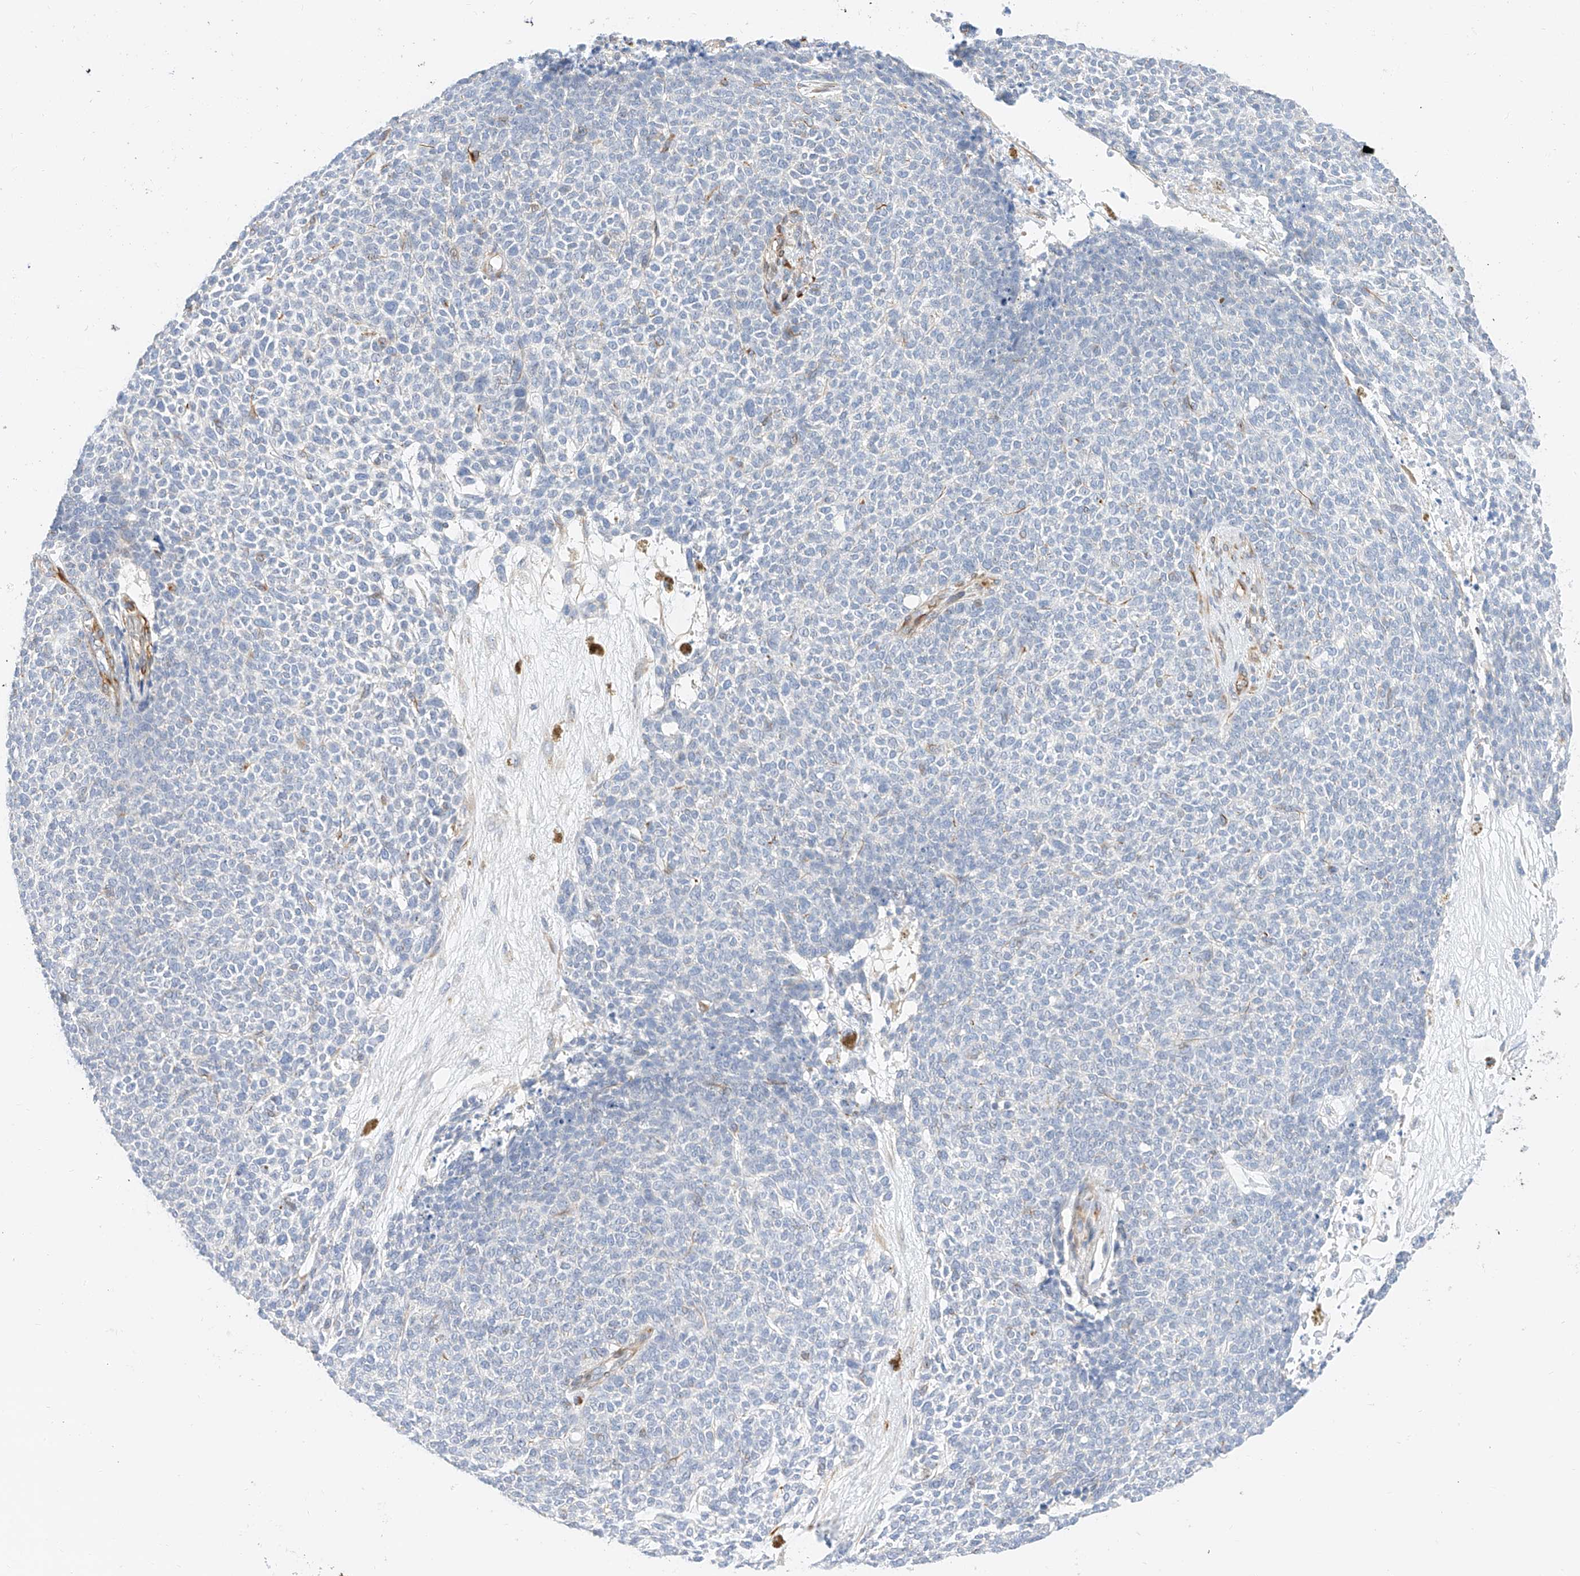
{"staining": {"intensity": "negative", "quantity": "none", "location": "none"}, "tissue": "skin cancer", "cell_type": "Tumor cells", "image_type": "cancer", "snomed": [{"axis": "morphology", "description": "Basal cell carcinoma"}, {"axis": "topography", "description": "Skin"}], "caption": "A photomicrograph of human skin cancer is negative for staining in tumor cells. (DAB immunohistochemistry visualized using brightfield microscopy, high magnification).", "gene": "CDCP2", "patient": {"sex": "female", "age": 84}}